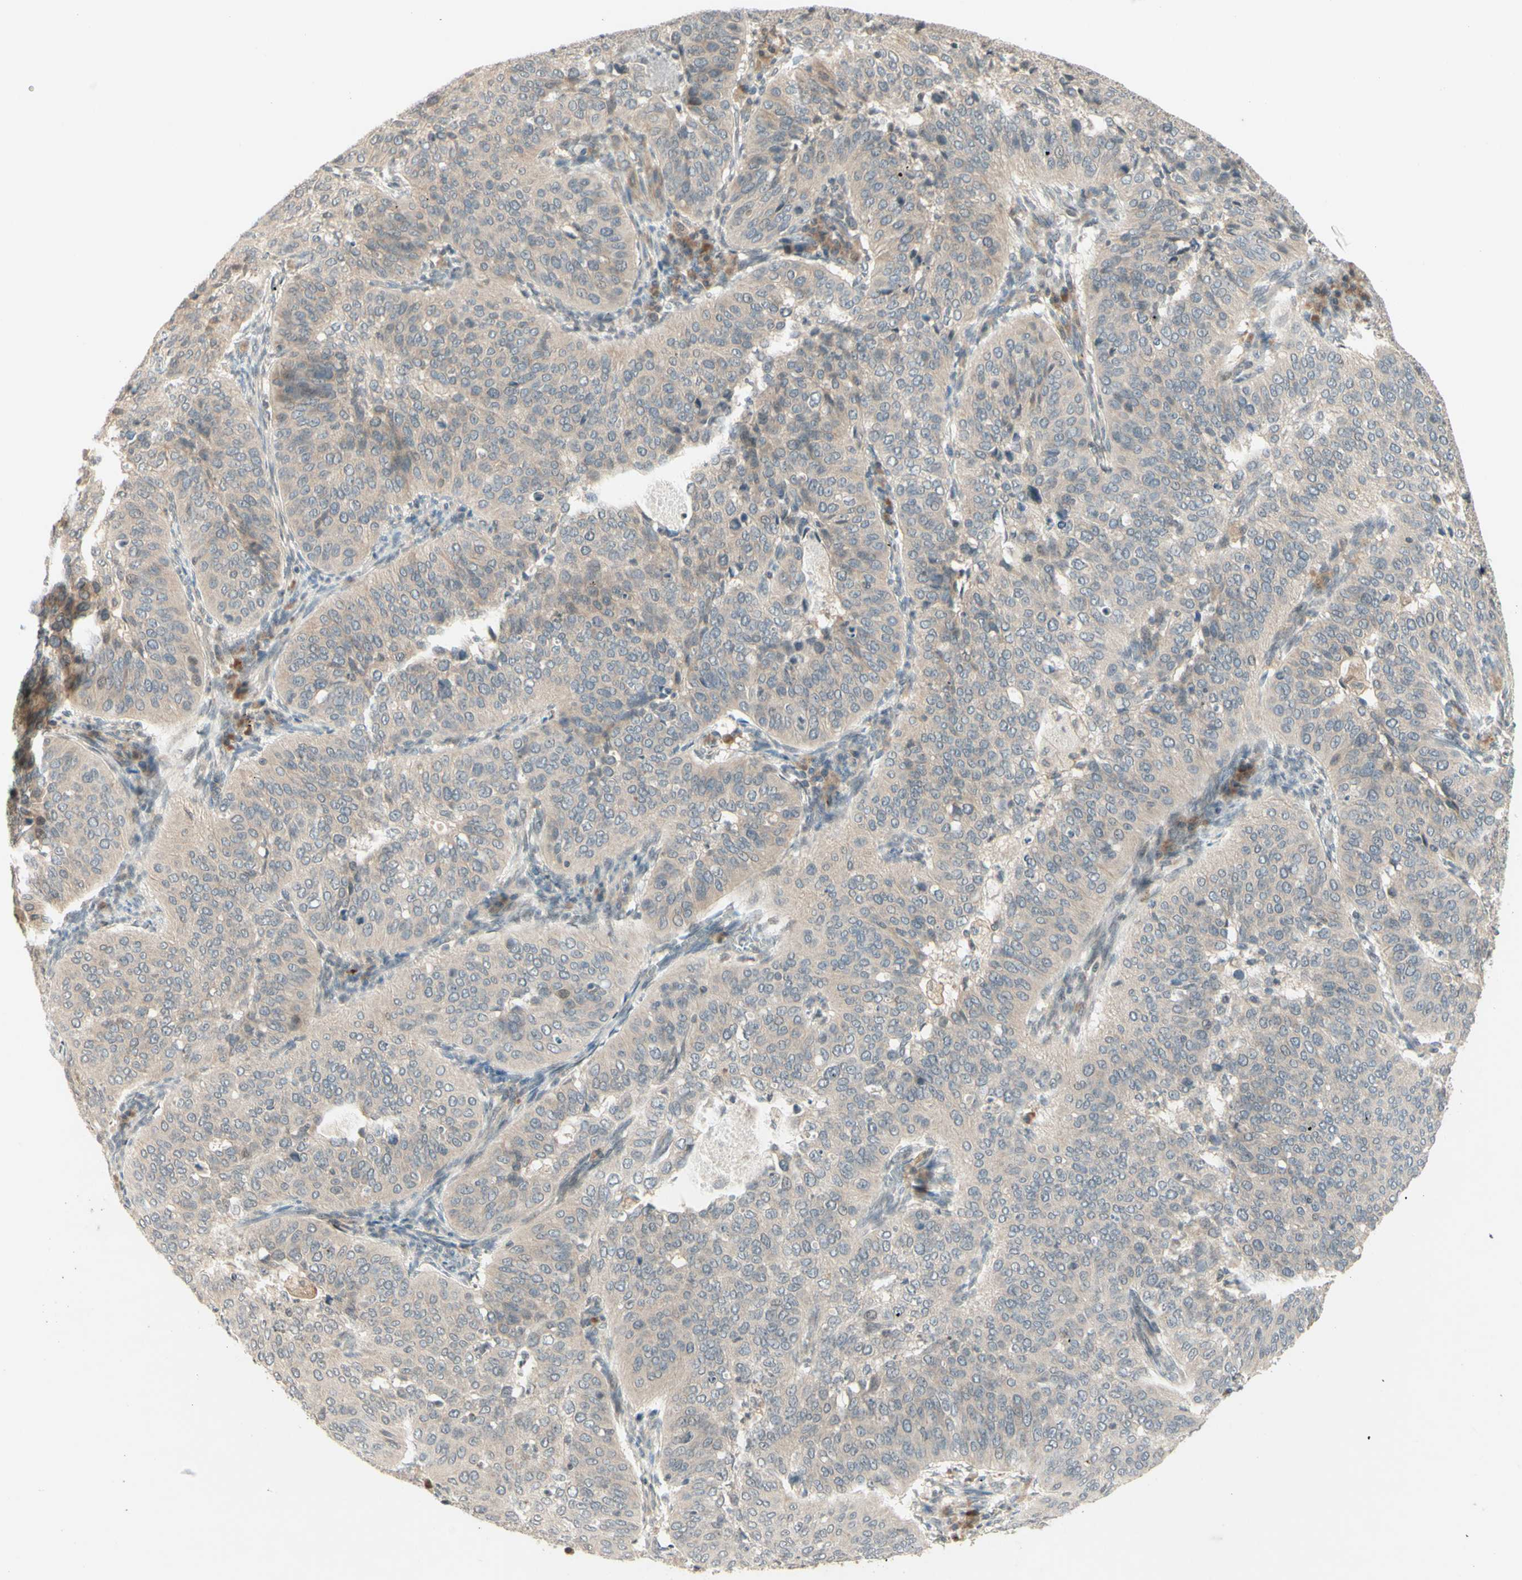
{"staining": {"intensity": "weak", "quantity": ">75%", "location": "cytoplasmic/membranous"}, "tissue": "cervical cancer", "cell_type": "Tumor cells", "image_type": "cancer", "snomed": [{"axis": "morphology", "description": "Normal tissue, NOS"}, {"axis": "morphology", "description": "Squamous cell carcinoma, NOS"}, {"axis": "topography", "description": "Cervix"}], "caption": "The photomicrograph exhibits staining of cervical squamous cell carcinoma, revealing weak cytoplasmic/membranous protein expression (brown color) within tumor cells.", "gene": "ZW10", "patient": {"sex": "female", "age": 39}}